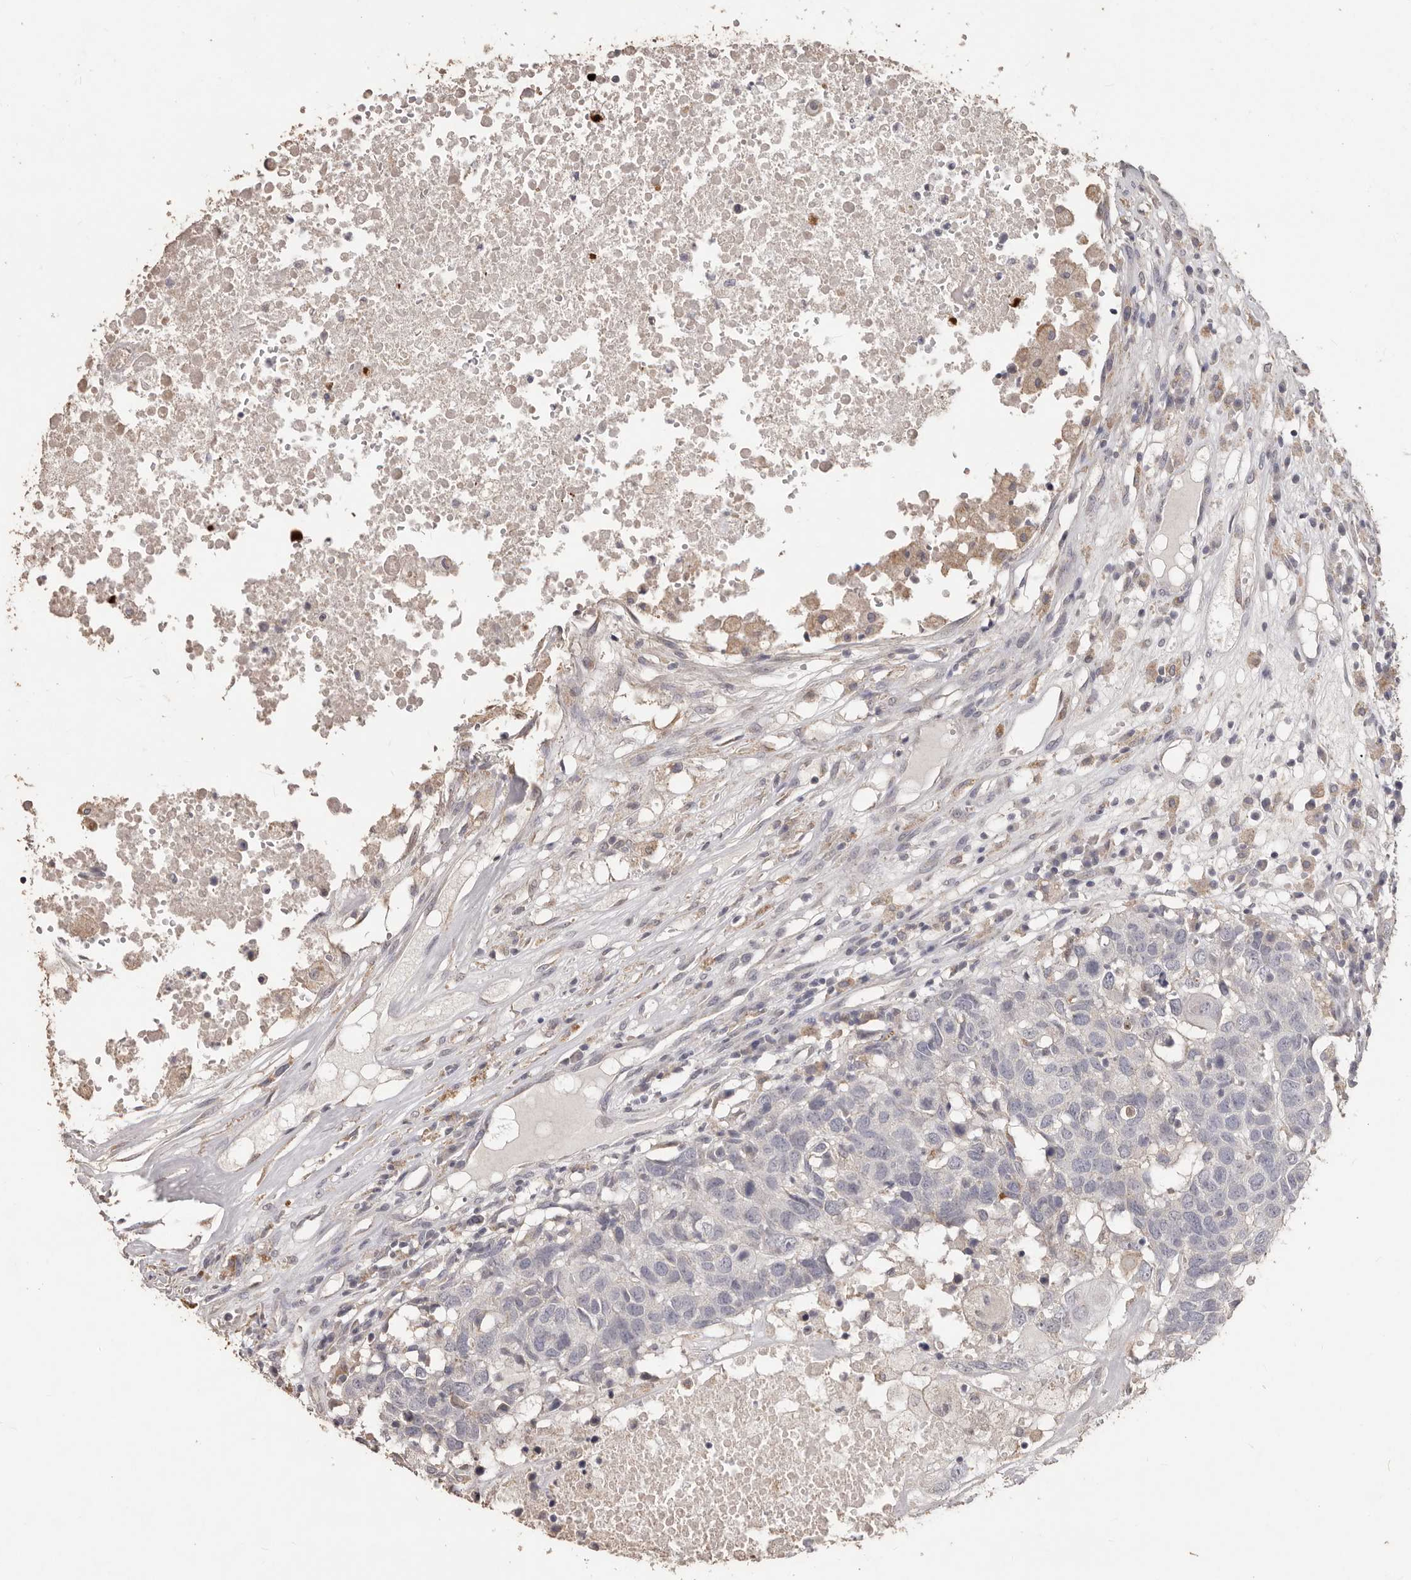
{"staining": {"intensity": "negative", "quantity": "none", "location": "none"}, "tissue": "head and neck cancer", "cell_type": "Tumor cells", "image_type": "cancer", "snomed": [{"axis": "morphology", "description": "Squamous cell carcinoma, NOS"}, {"axis": "topography", "description": "Head-Neck"}], "caption": "IHC image of neoplastic tissue: human head and neck cancer stained with DAB reveals no significant protein positivity in tumor cells.", "gene": "PRSS27", "patient": {"sex": "male", "age": 66}}